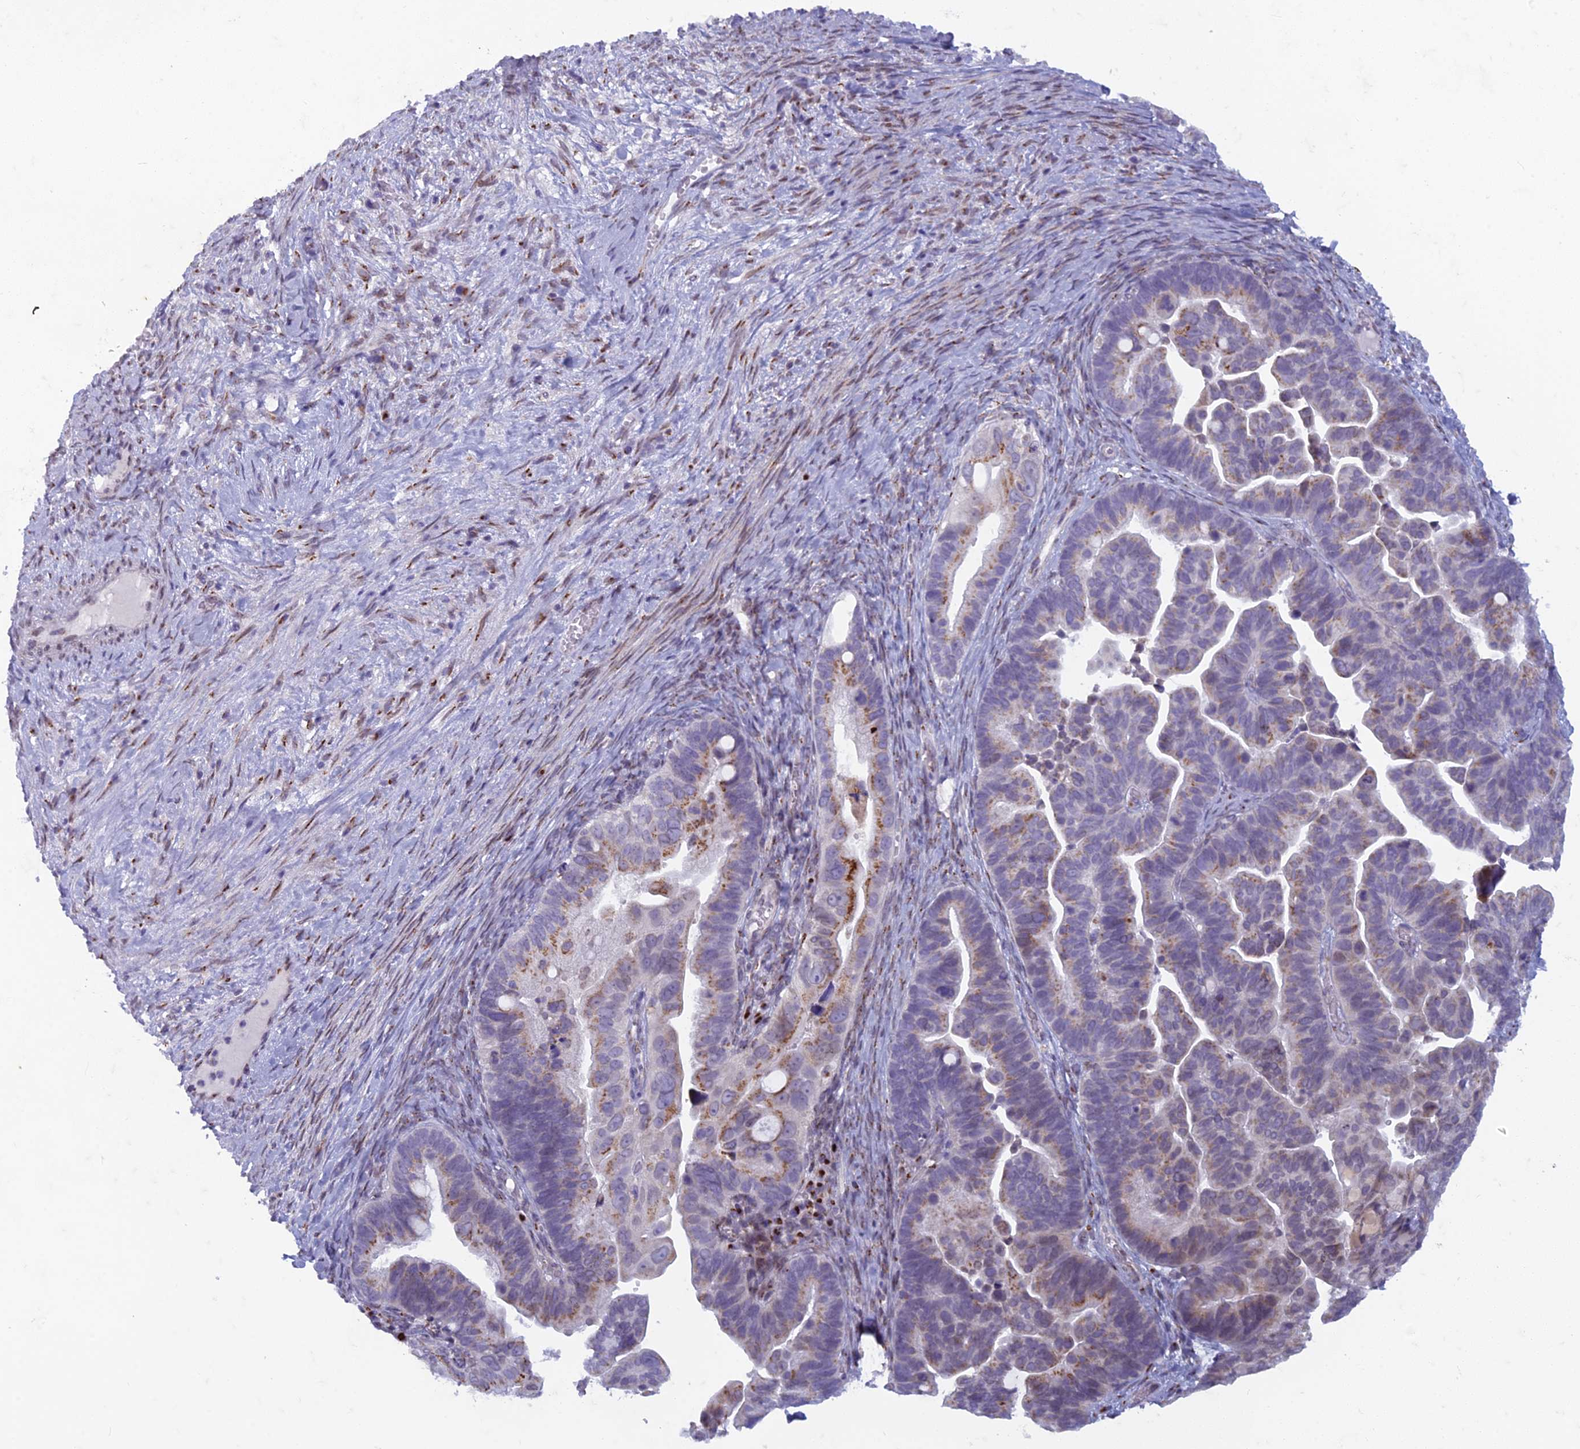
{"staining": {"intensity": "moderate", "quantity": "<25%", "location": "cytoplasmic/membranous"}, "tissue": "ovarian cancer", "cell_type": "Tumor cells", "image_type": "cancer", "snomed": [{"axis": "morphology", "description": "Cystadenocarcinoma, serous, NOS"}, {"axis": "topography", "description": "Ovary"}], "caption": "Protein staining reveals moderate cytoplasmic/membranous staining in about <25% of tumor cells in serous cystadenocarcinoma (ovarian). The protein is stained brown, and the nuclei are stained in blue (DAB (3,3'-diaminobenzidine) IHC with brightfield microscopy, high magnification).", "gene": "FAM3C", "patient": {"sex": "female", "age": 56}}